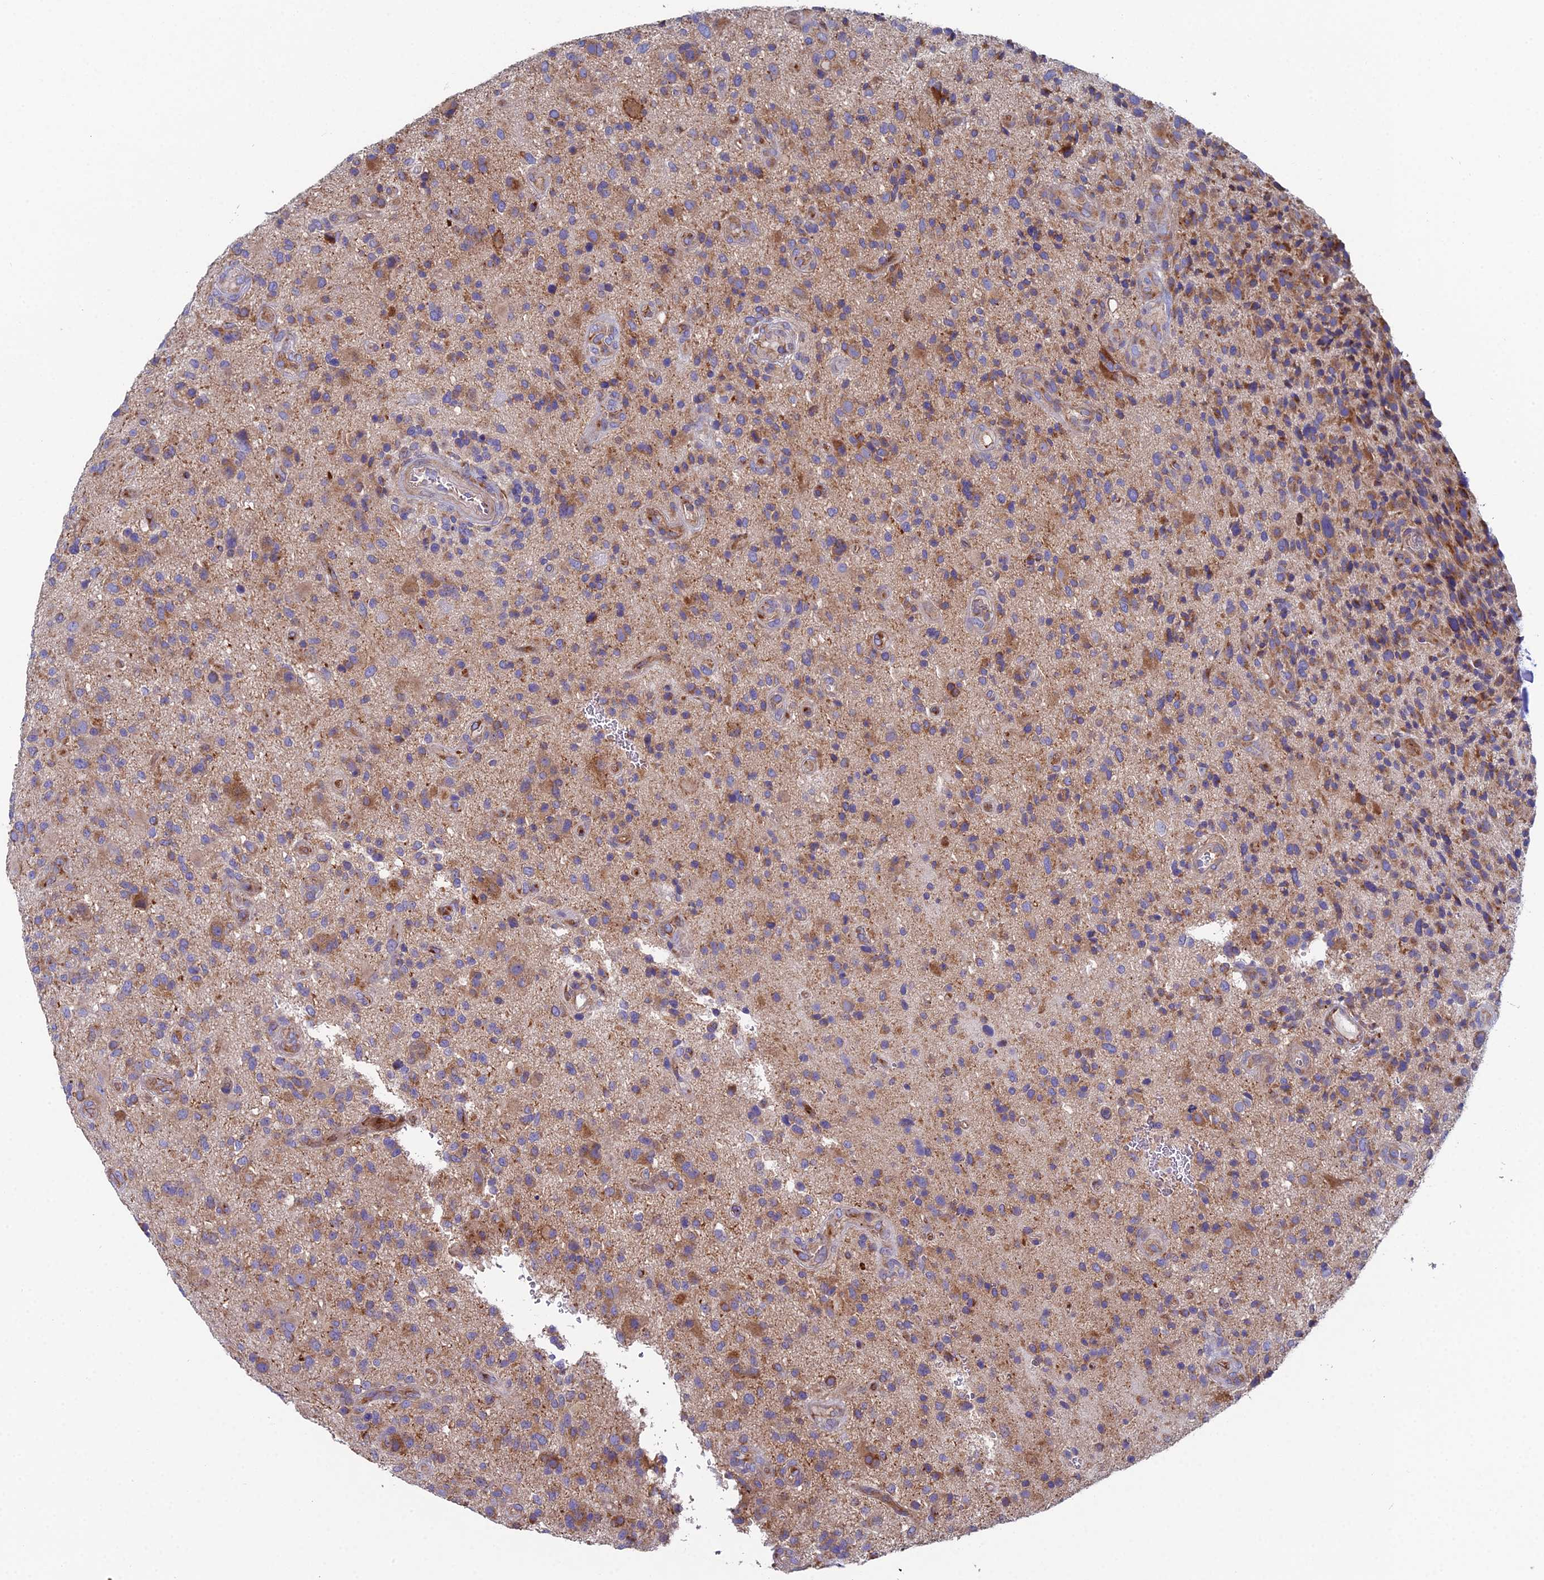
{"staining": {"intensity": "moderate", "quantity": "<25%", "location": "cytoplasmic/membranous"}, "tissue": "glioma", "cell_type": "Tumor cells", "image_type": "cancer", "snomed": [{"axis": "morphology", "description": "Glioma, malignant, High grade"}, {"axis": "topography", "description": "Brain"}], "caption": "This is a micrograph of immunohistochemistry staining of malignant glioma (high-grade), which shows moderate positivity in the cytoplasmic/membranous of tumor cells.", "gene": "CLCN3", "patient": {"sex": "male", "age": 47}}